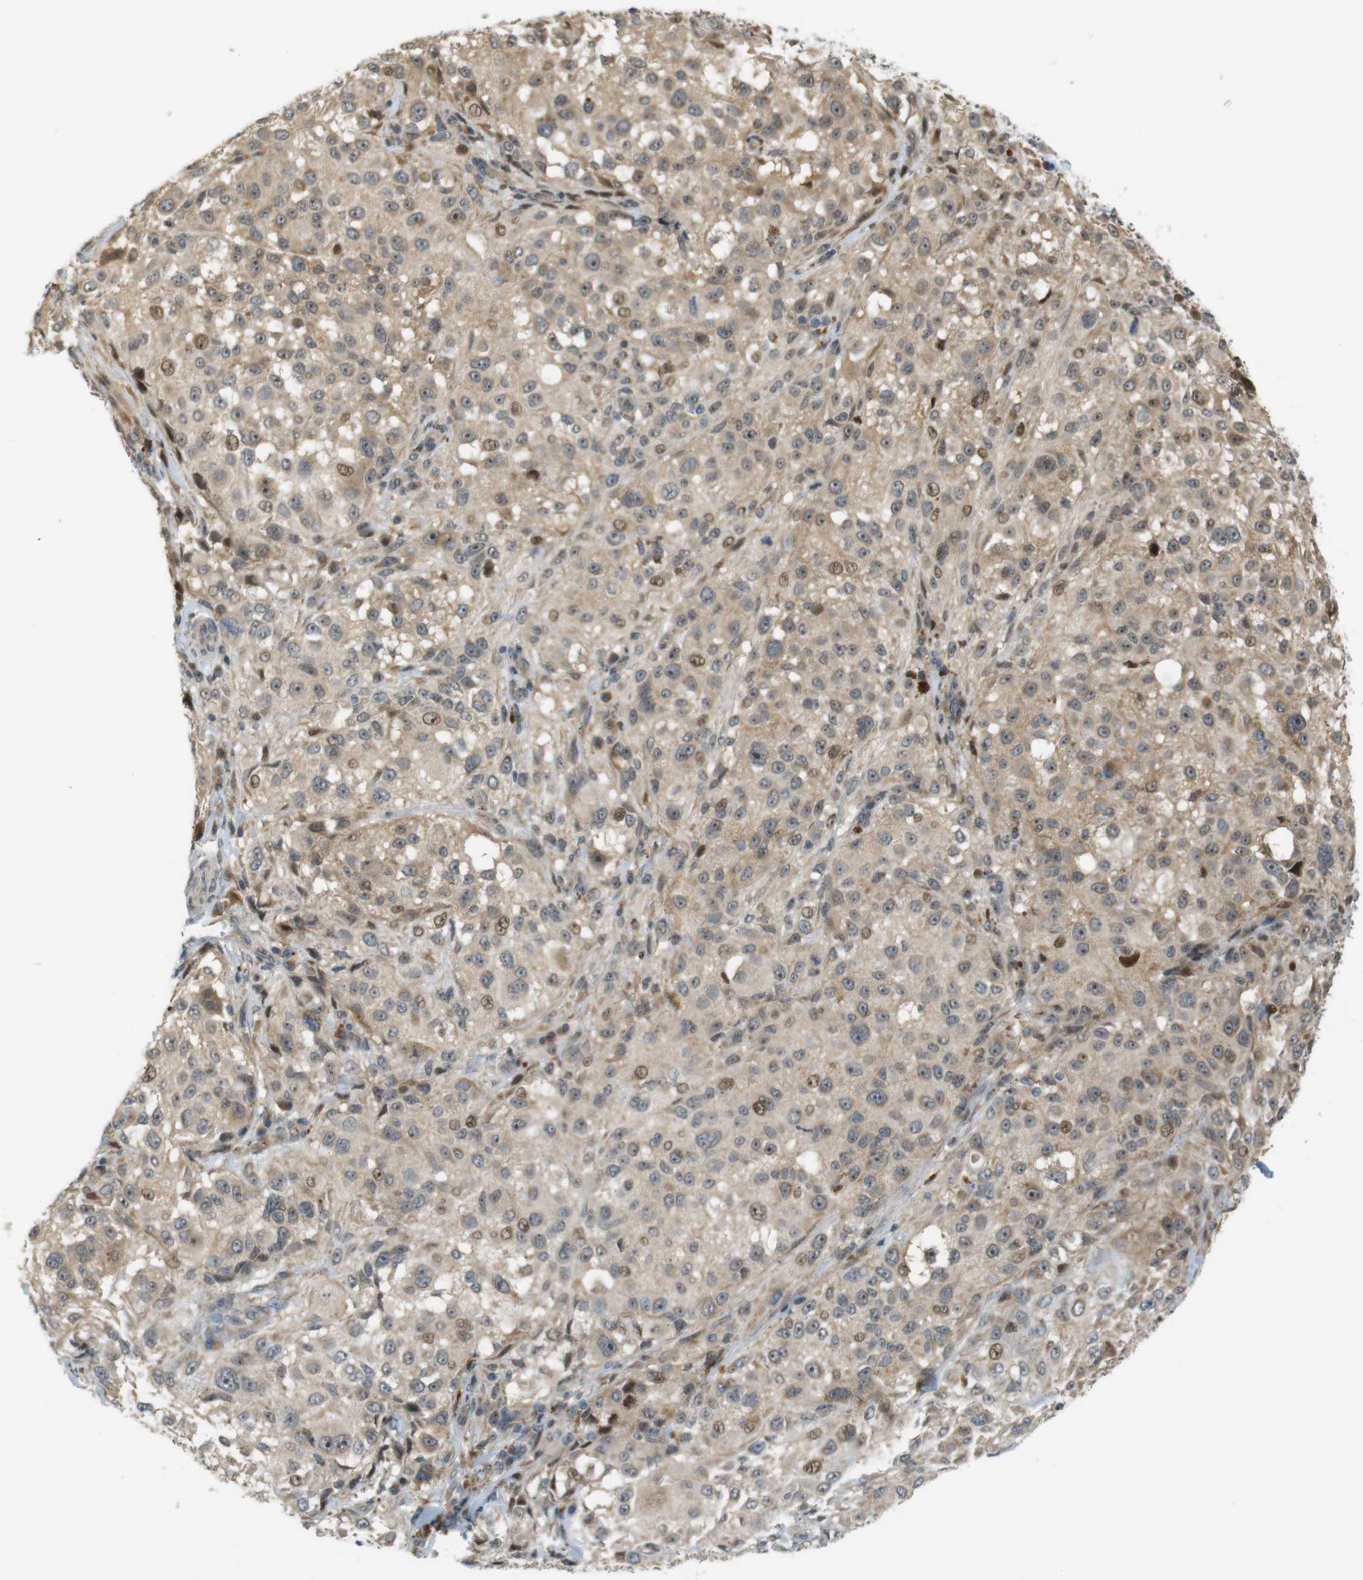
{"staining": {"intensity": "weak", "quantity": ">75%", "location": "cytoplasmic/membranous,nuclear"}, "tissue": "melanoma", "cell_type": "Tumor cells", "image_type": "cancer", "snomed": [{"axis": "morphology", "description": "Necrosis, NOS"}, {"axis": "morphology", "description": "Malignant melanoma, NOS"}, {"axis": "topography", "description": "Skin"}], "caption": "Immunohistochemistry (IHC) histopathology image of human malignant melanoma stained for a protein (brown), which demonstrates low levels of weak cytoplasmic/membranous and nuclear expression in about >75% of tumor cells.", "gene": "TSPAN9", "patient": {"sex": "female", "age": 87}}